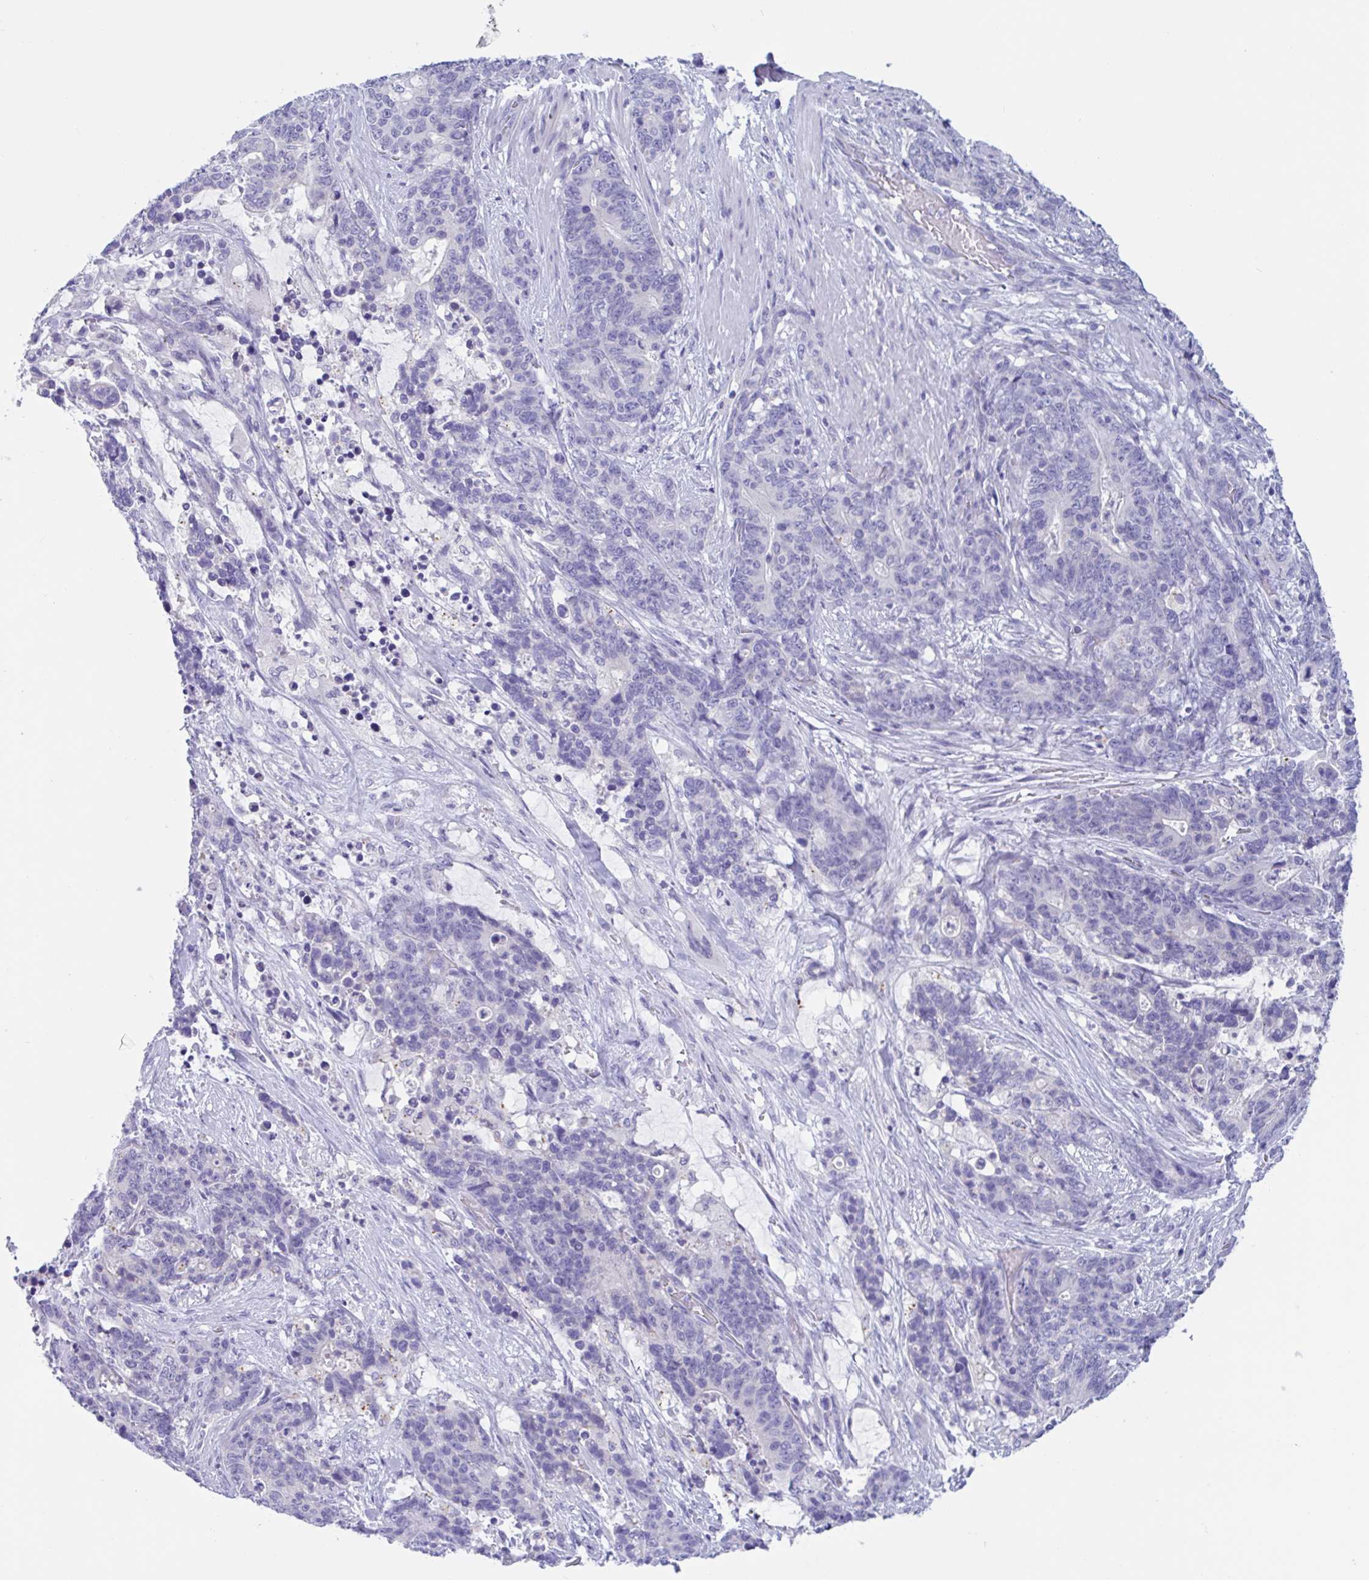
{"staining": {"intensity": "negative", "quantity": "none", "location": "none"}, "tissue": "stomach cancer", "cell_type": "Tumor cells", "image_type": "cancer", "snomed": [{"axis": "morphology", "description": "Normal tissue, NOS"}, {"axis": "morphology", "description": "Adenocarcinoma, NOS"}, {"axis": "topography", "description": "Stomach"}], "caption": "High power microscopy micrograph of an immunohistochemistry (IHC) histopathology image of adenocarcinoma (stomach), revealing no significant expression in tumor cells. Brightfield microscopy of immunohistochemistry (IHC) stained with DAB (3,3'-diaminobenzidine) (brown) and hematoxylin (blue), captured at high magnification.", "gene": "OR6N2", "patient": {"sex": "female", "age": 64}}